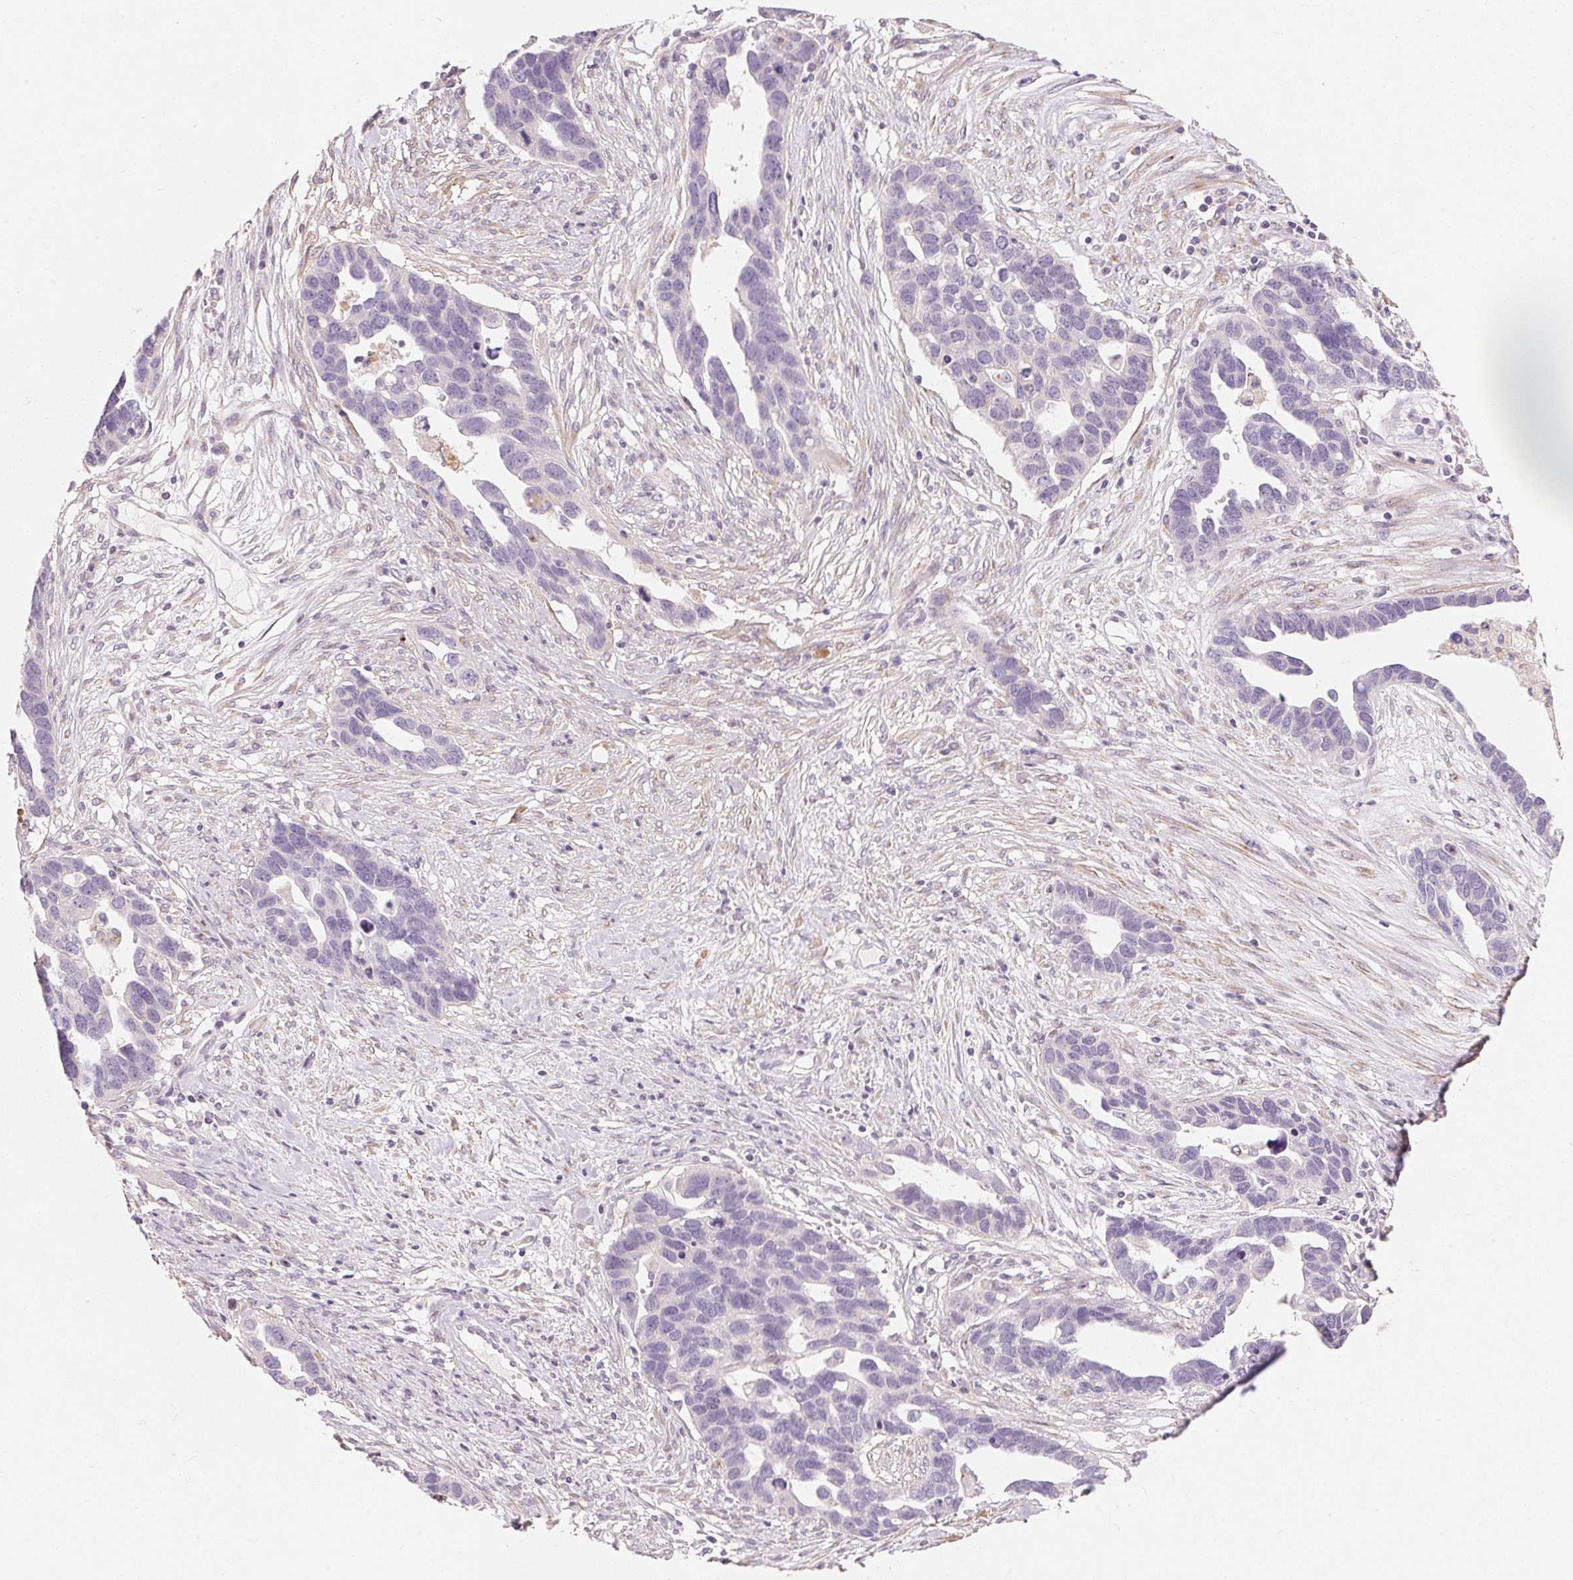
{"staining": {"intensity": "negative", "quantity": "none", "location": "none"}, "tissue": "ovarian cancer", "cell_type": "Tumor cells", "image_type": "cancer", "snomed": [{"axis": "morphology", "description": "Cystadenocarcinoma, serous, NOS"}, {"axis": "topography", "description": "Ovary"}], "caption": "Immunohistochemistry image of human serous cystadenocarcinoma (ovarian) stained for a protein (brown), which displays no staining in tumor cells. Nuclei are stained in blue.", "gene": "DRAM2", "patient": {"sex": "female", "age": 54}}